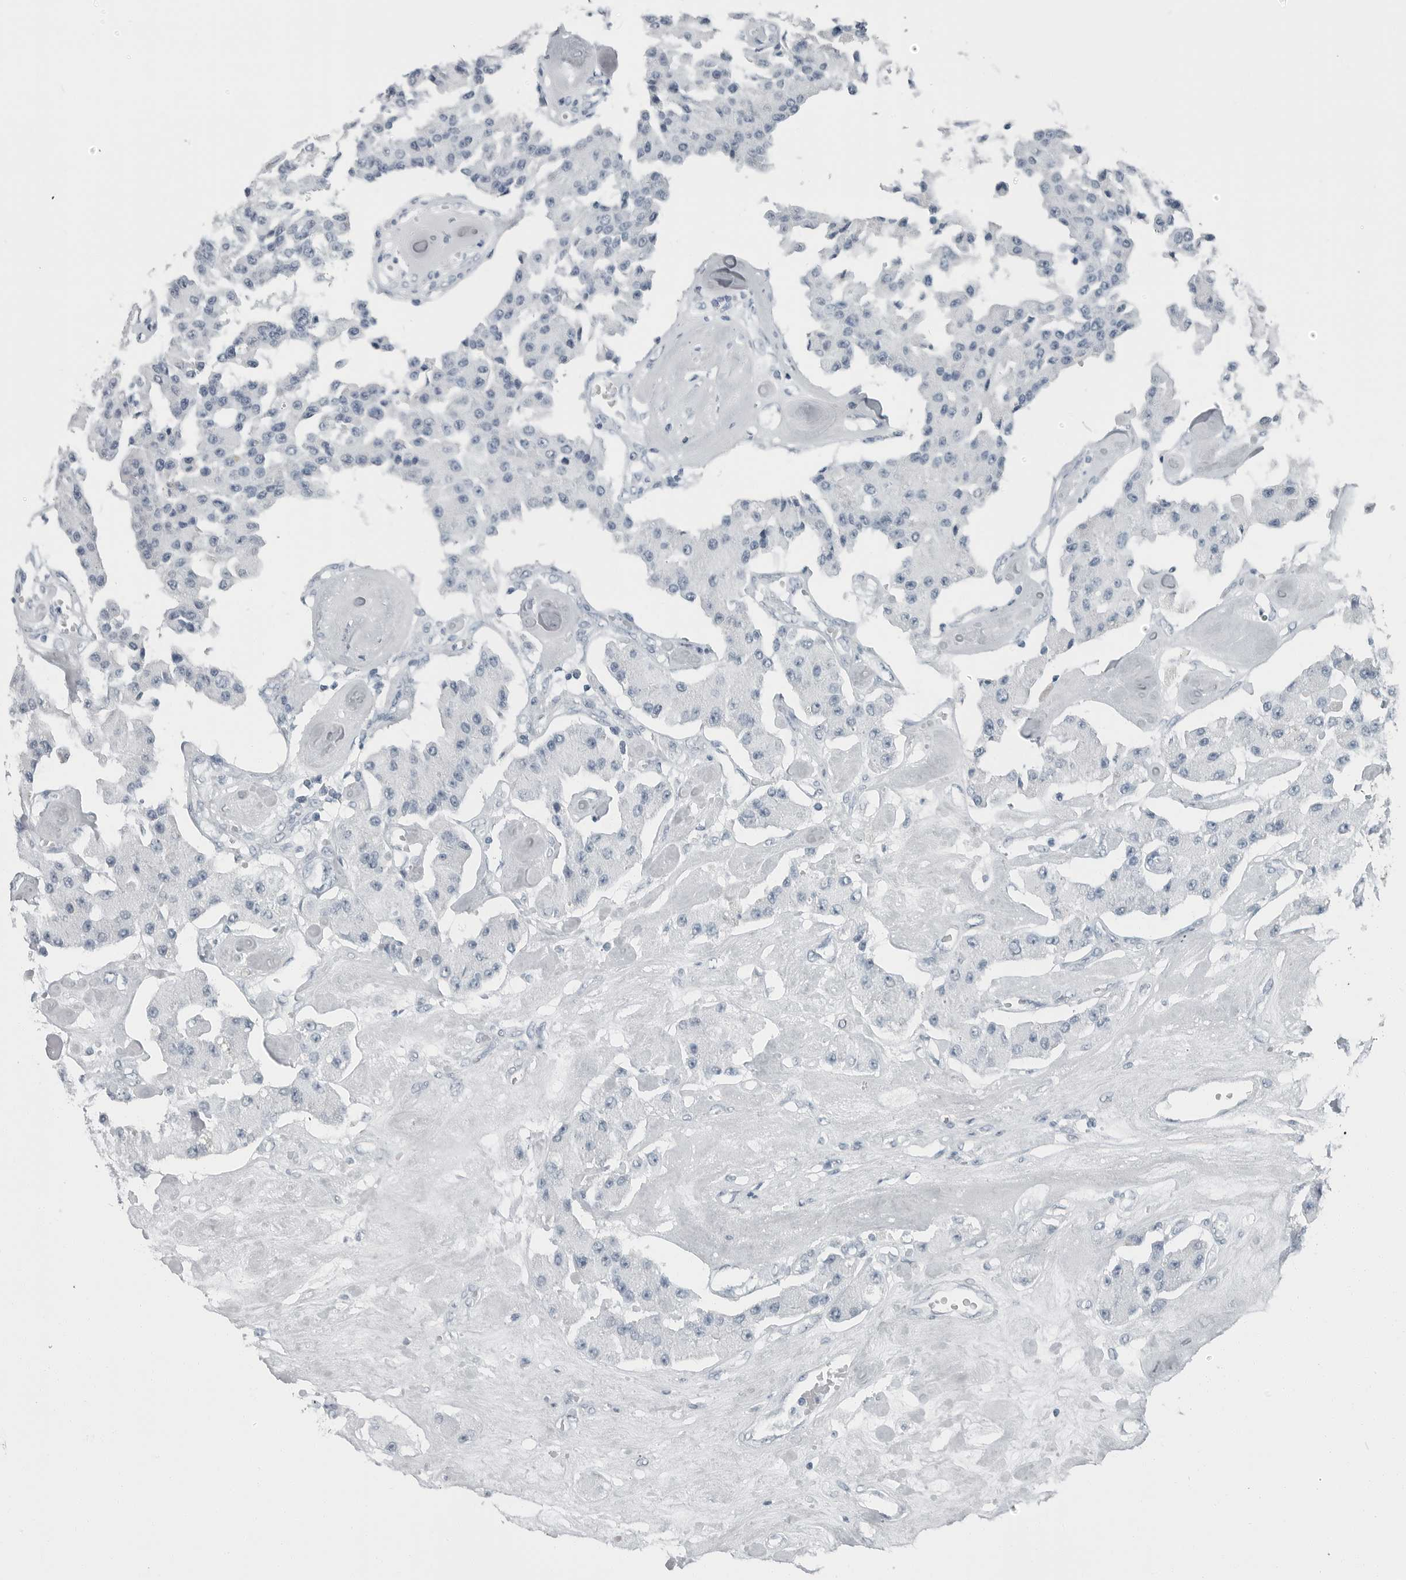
{"staining": {"intensity": "negative", "quantity": "none", "location": "none"}, "tissue": "carcinoid", "cell_type": "Tumor cells", "image_type": "cancer", "snomed": [{"axis": "morphology", "description": "Carcinoid, malignant, NOS"}, {"axis": "topography", "description": "Pancreas"}], "caption": "DAB immunohistochemical staining of carcinoid exhibits no significant expression in tumor cells. The staining was performed using DAB (3,3'-diaminobenzidine) to visualize the protein expression in brown, while the nuclei were stained in blue with hematoxylin (Magnification: 20x).", "gene": "ZPBP2", "patient": {"sex": "male", "age": 41}}